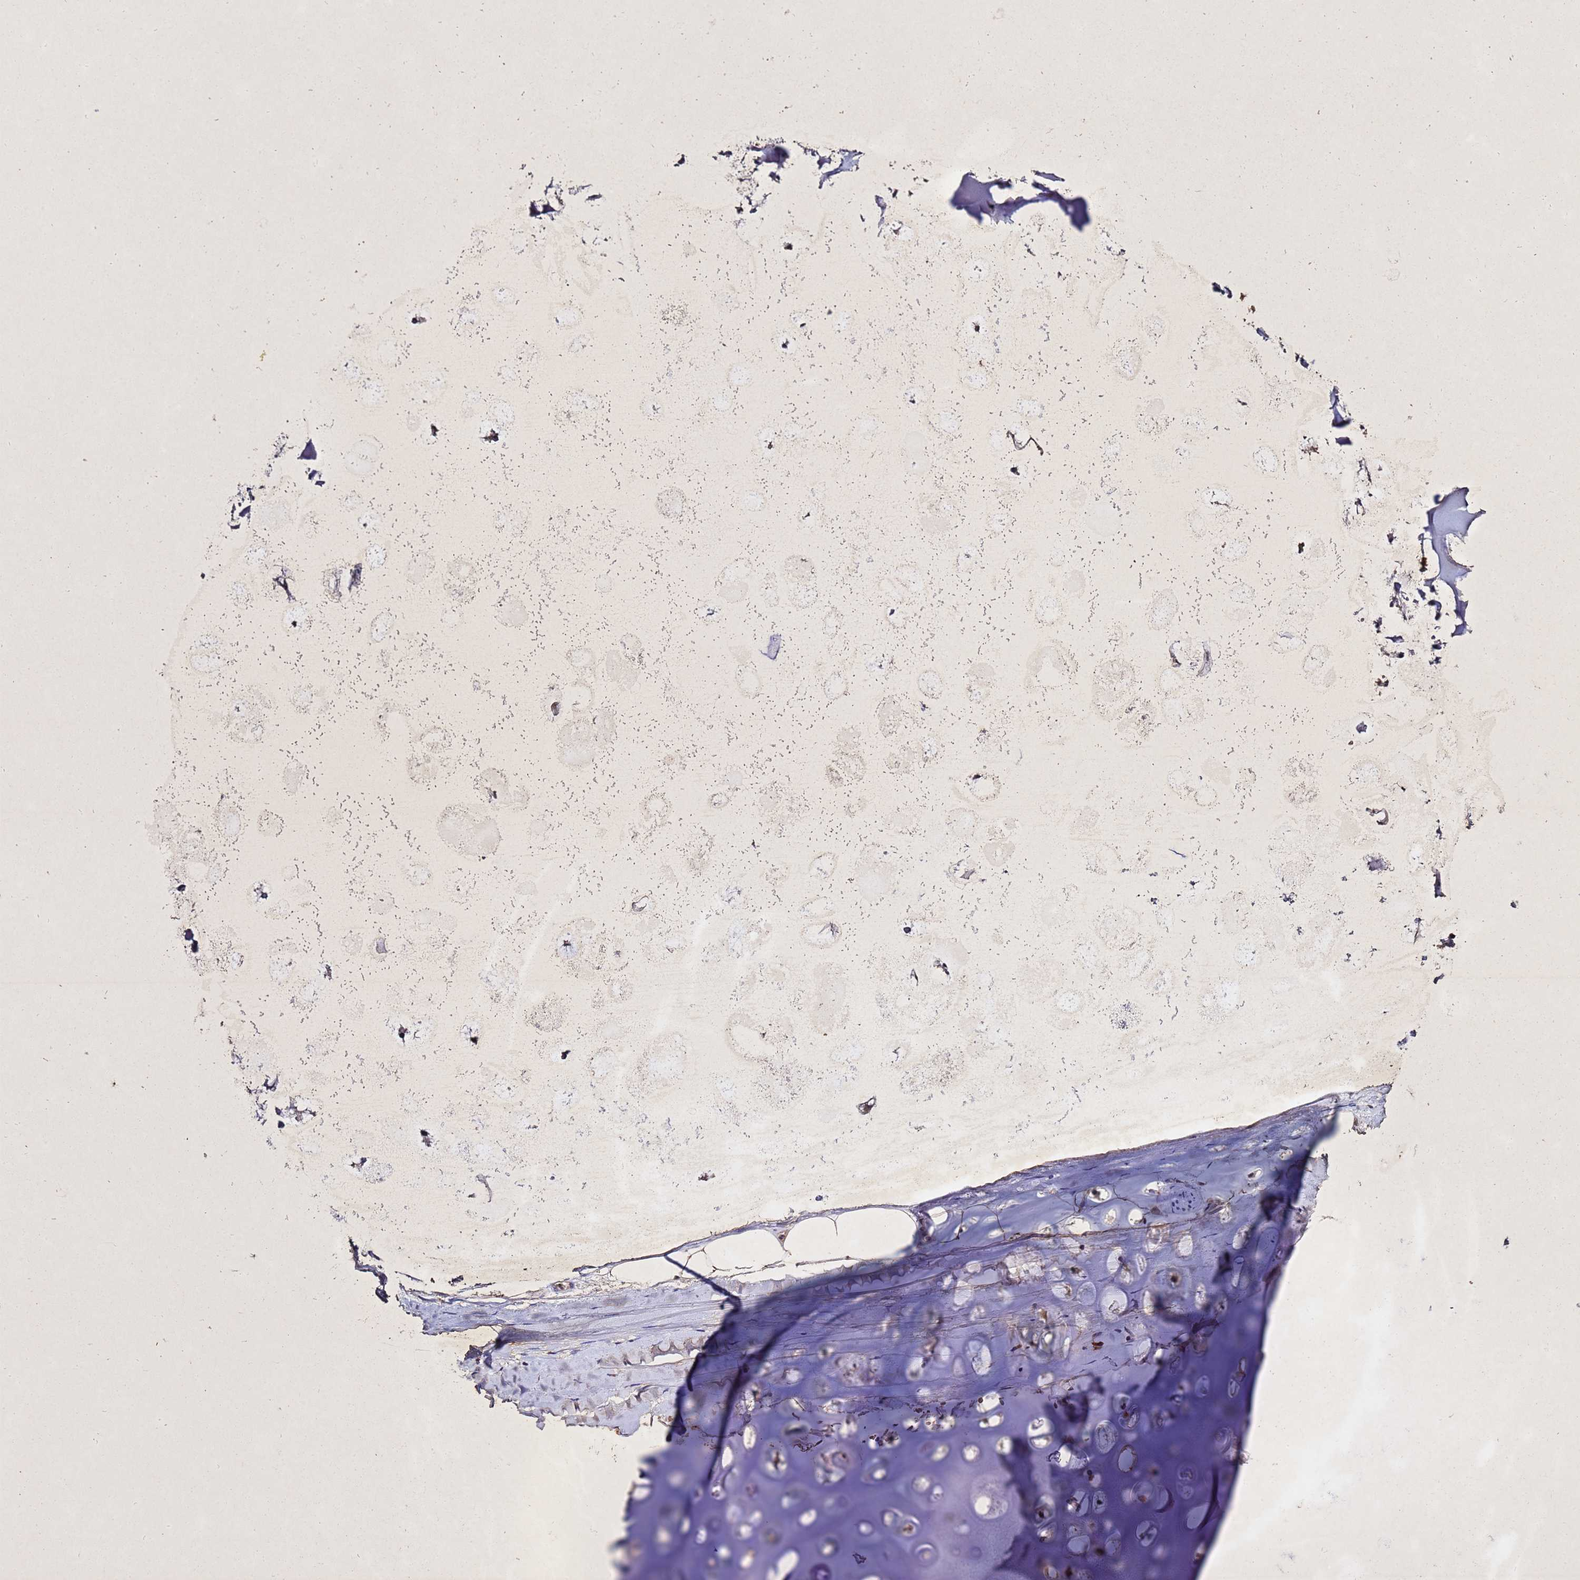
{"staining": {"intensity": "weak", "quantity": "25%-75%", "location": "cytoplasmic/membranous"}, "tissue": "adipose tissue", "cell_type": "Adipocytes", "image_type": "normal", "snomed": [{"axis": "morphology", "description": "Normal tissue, NOS"}, {"axis": "topography", "description": "Lymph node"}, {"axis": "topography", "description": "Bronchus"}], "caption": "Immunohistochemical staining of unremarkable human adipose tissue displays low levels of weak cytoplasmic/membranous expression in approximately 25%-75% of adipocytes. The staining was performed using DAB, with brown indicating positive protein expression. Nuclei are stained blue with hematoxylin.", "gene": "SV2B", "patient": {"sex": "male", "age": 63}}